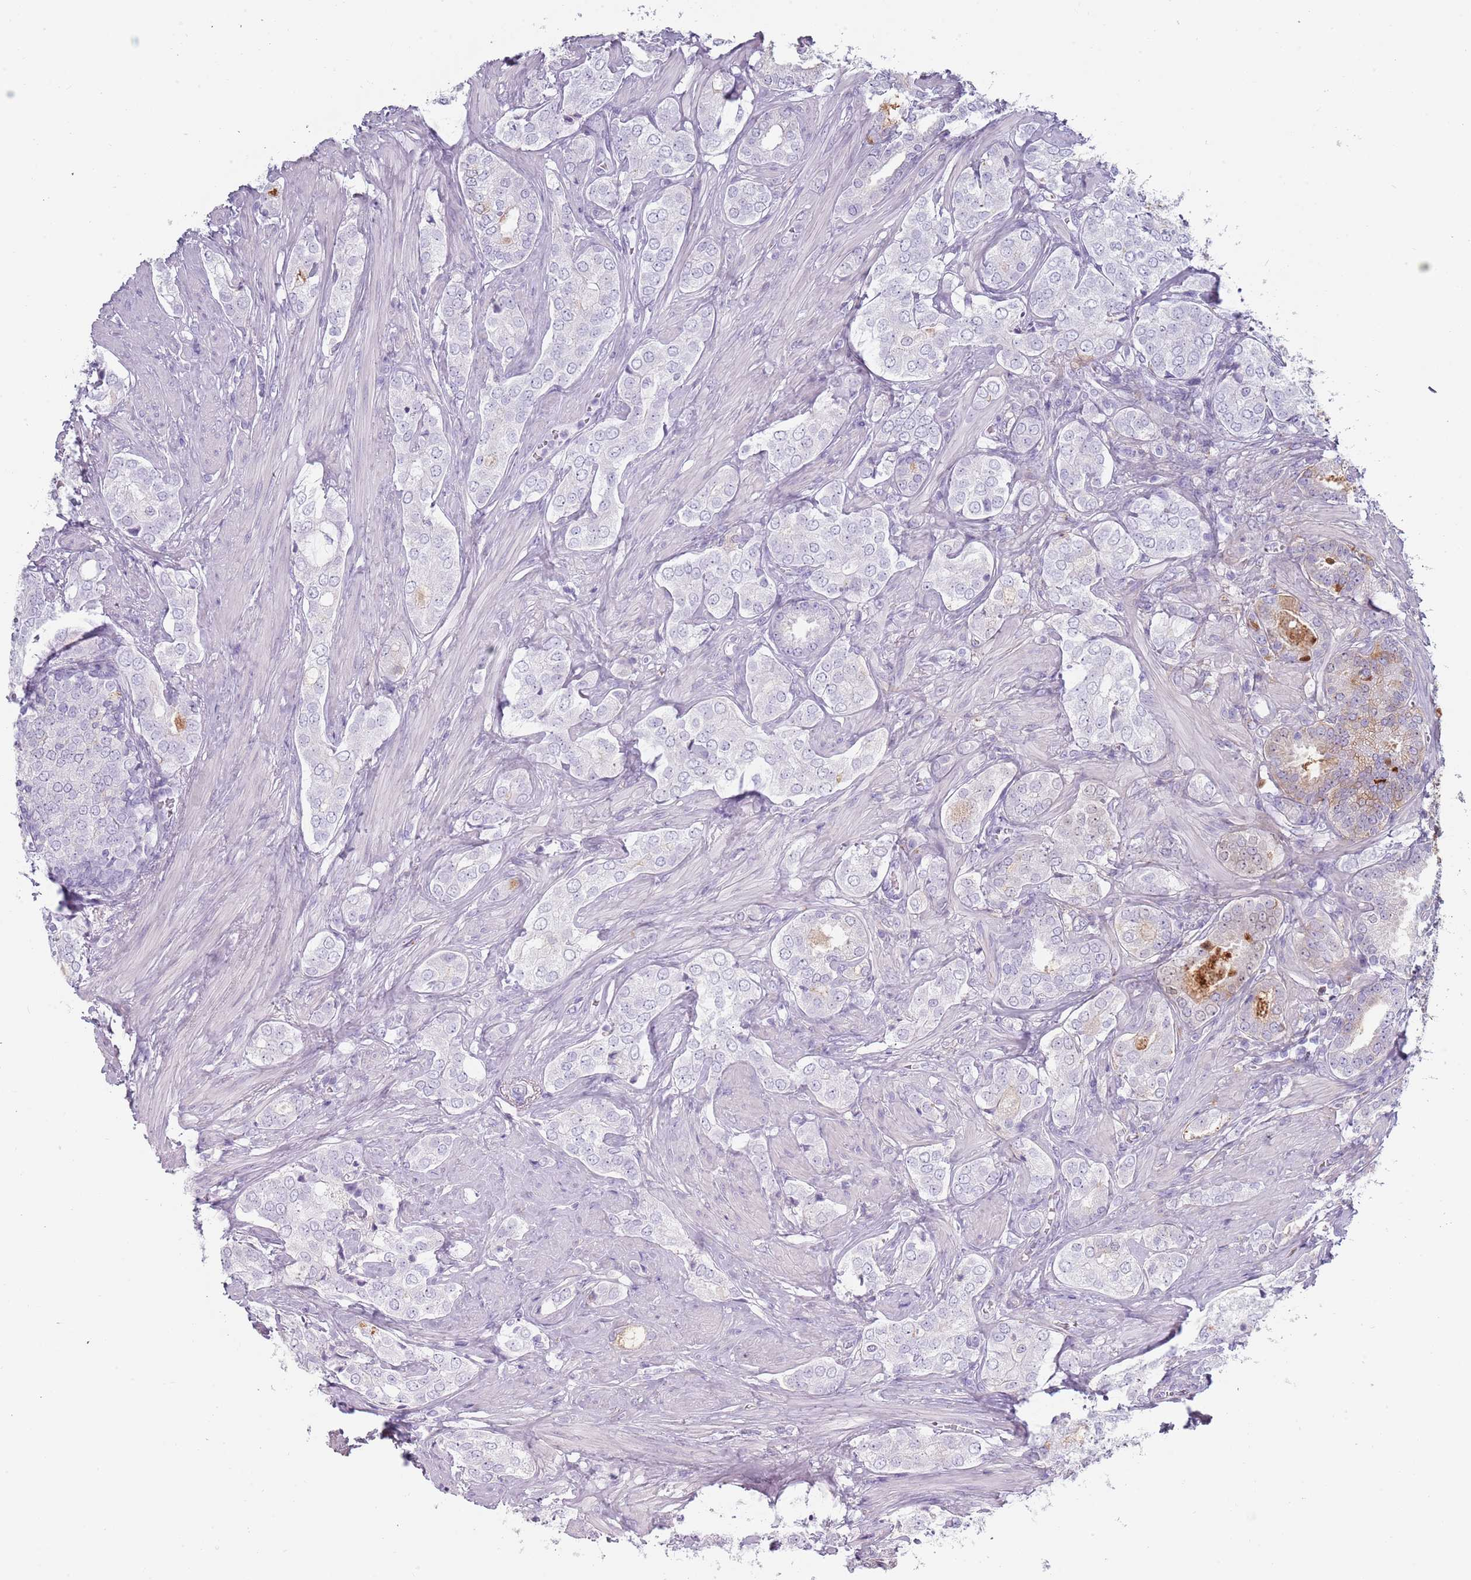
{"staining": {"intensity": "negative", "quantity": "none", "location": "none"}, "tissue": "prostate cancer", "cell_type": "Tumor cells", "image_type": "cancer", "snomed": [{"axis": "morphology", "description": "Adenocarcinoma, High grade"}, {"axis": "topography", "description": "Prostate"}], "caption": "A photomicrograph of prostate cancer (high-grade adenocarcinoma) stained for a protein shows no brown staining in tumor cells.", "gene": "COLEC12", "patient": {"sex": "male", "age": 71}}